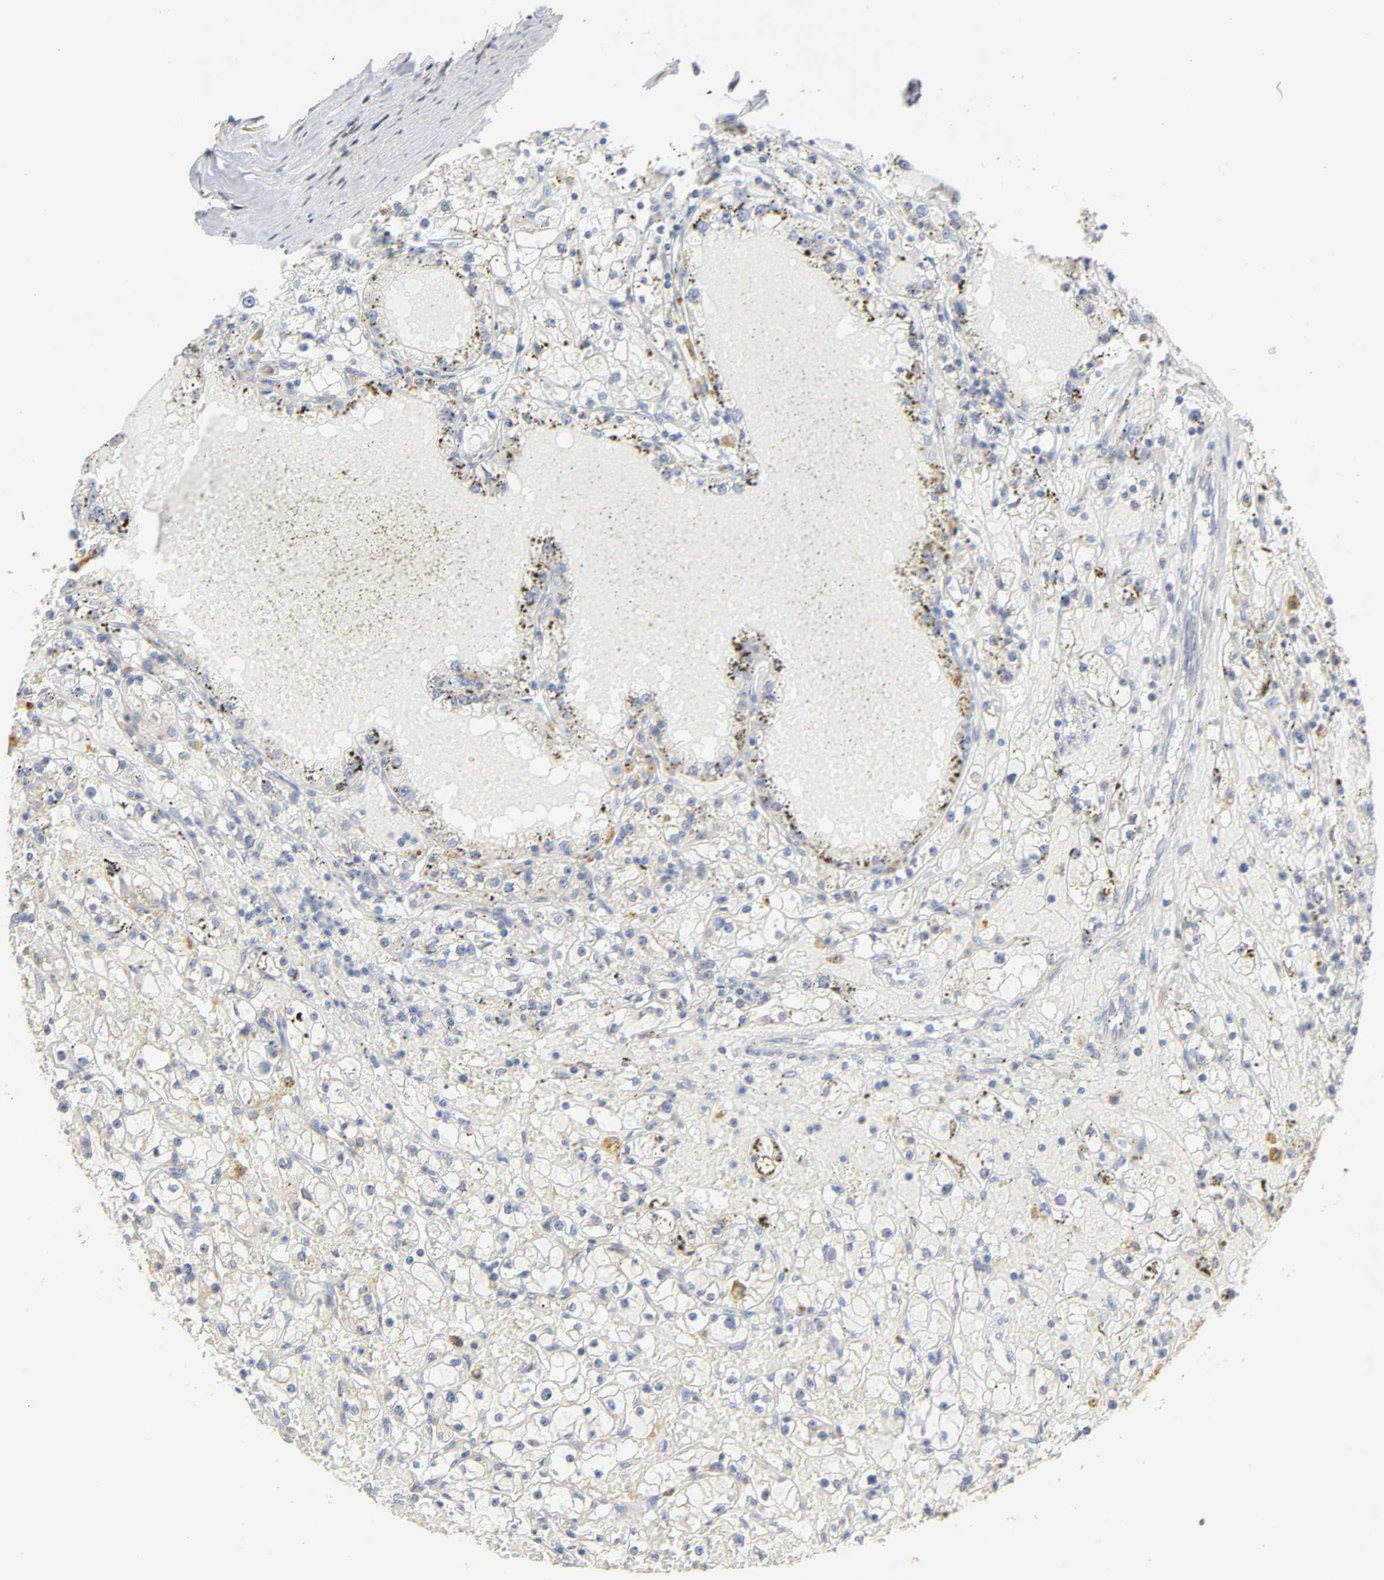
{"staining": {"intensity": "moderate", "quantity": "25%-75%", "location": "cytoplasmic/membranous"}, "tissue": "renal cancer", "cell_type": "Tumor cells", "image_type": "cancer", "snomed": [{"axis": "morphology", "description": "Adenocarcinoma, NOS"}, {"axis": "topography", "description": "Kidney"}], "caption": "IHC of human renal cancer (adenocarcinoma) displays medium levels of moderate cytoplasmic/membranous expression in approximately 25%-75% of tumor cells.", "gene": "POR", "patient": {"sex": "male", "age": 56}}